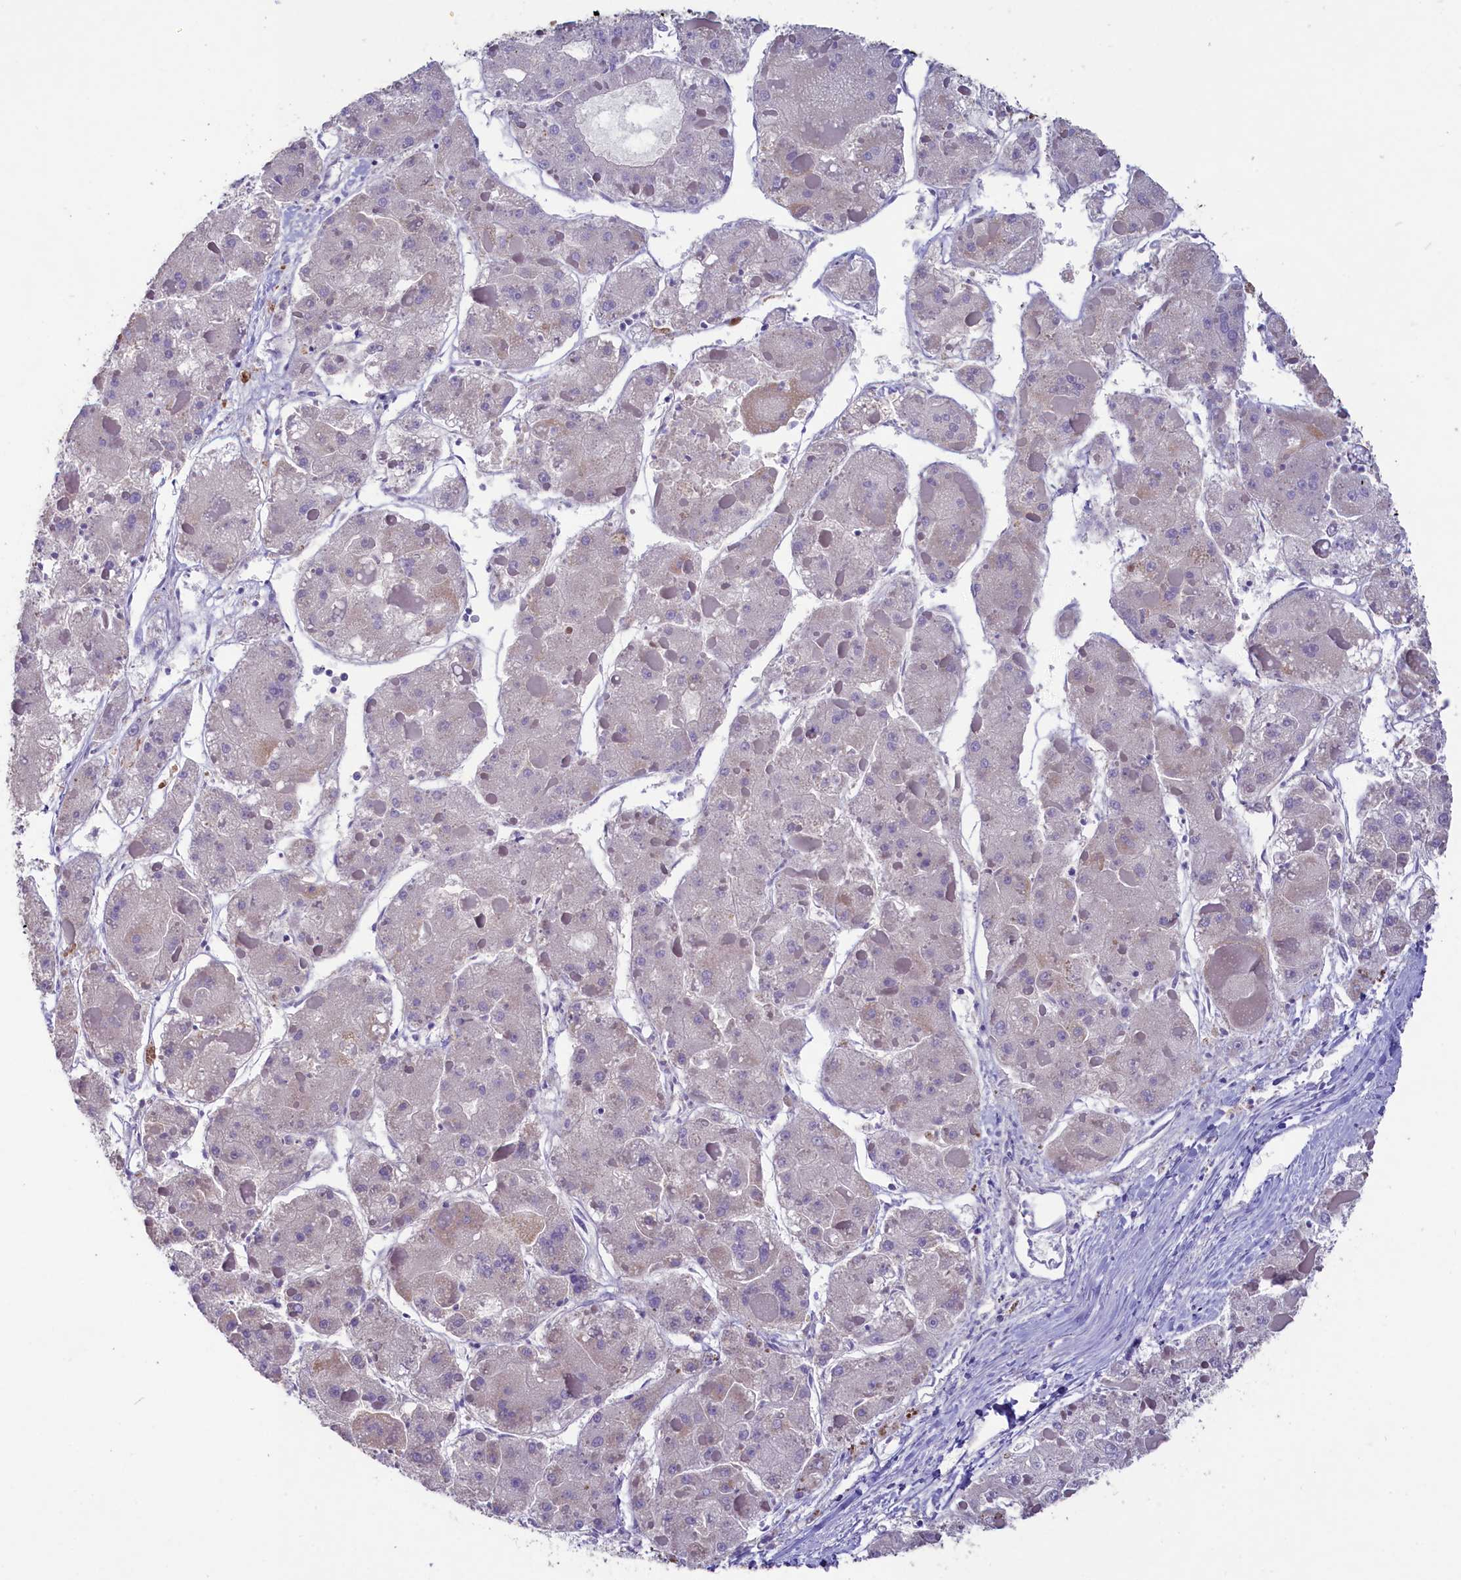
{"staining": {"intensity": "negative", "quantity": "none", "location": "none"}, "tissue": "liver cancer", "cell_type": "Tumor cells", "image_type": "cancer", "snomed": [{"axis": "morphology", "description": "Carcinoma, Hepatocellular, NOS"}, {"axis": "topography", "description": "Liver"}], "caption": "High magnification brightfield microscopy of liver cancer stained with DAB (brown) and counterstained with hematoxylin (blue): tumor cells show no significant positivity. (Stains: DAB IHC with hematoxylin counter stain, Microscopy: brightfield microscopy at high magnification).", "gene": "CD99L2", "patient": {"sex": "female", "age": 73}}